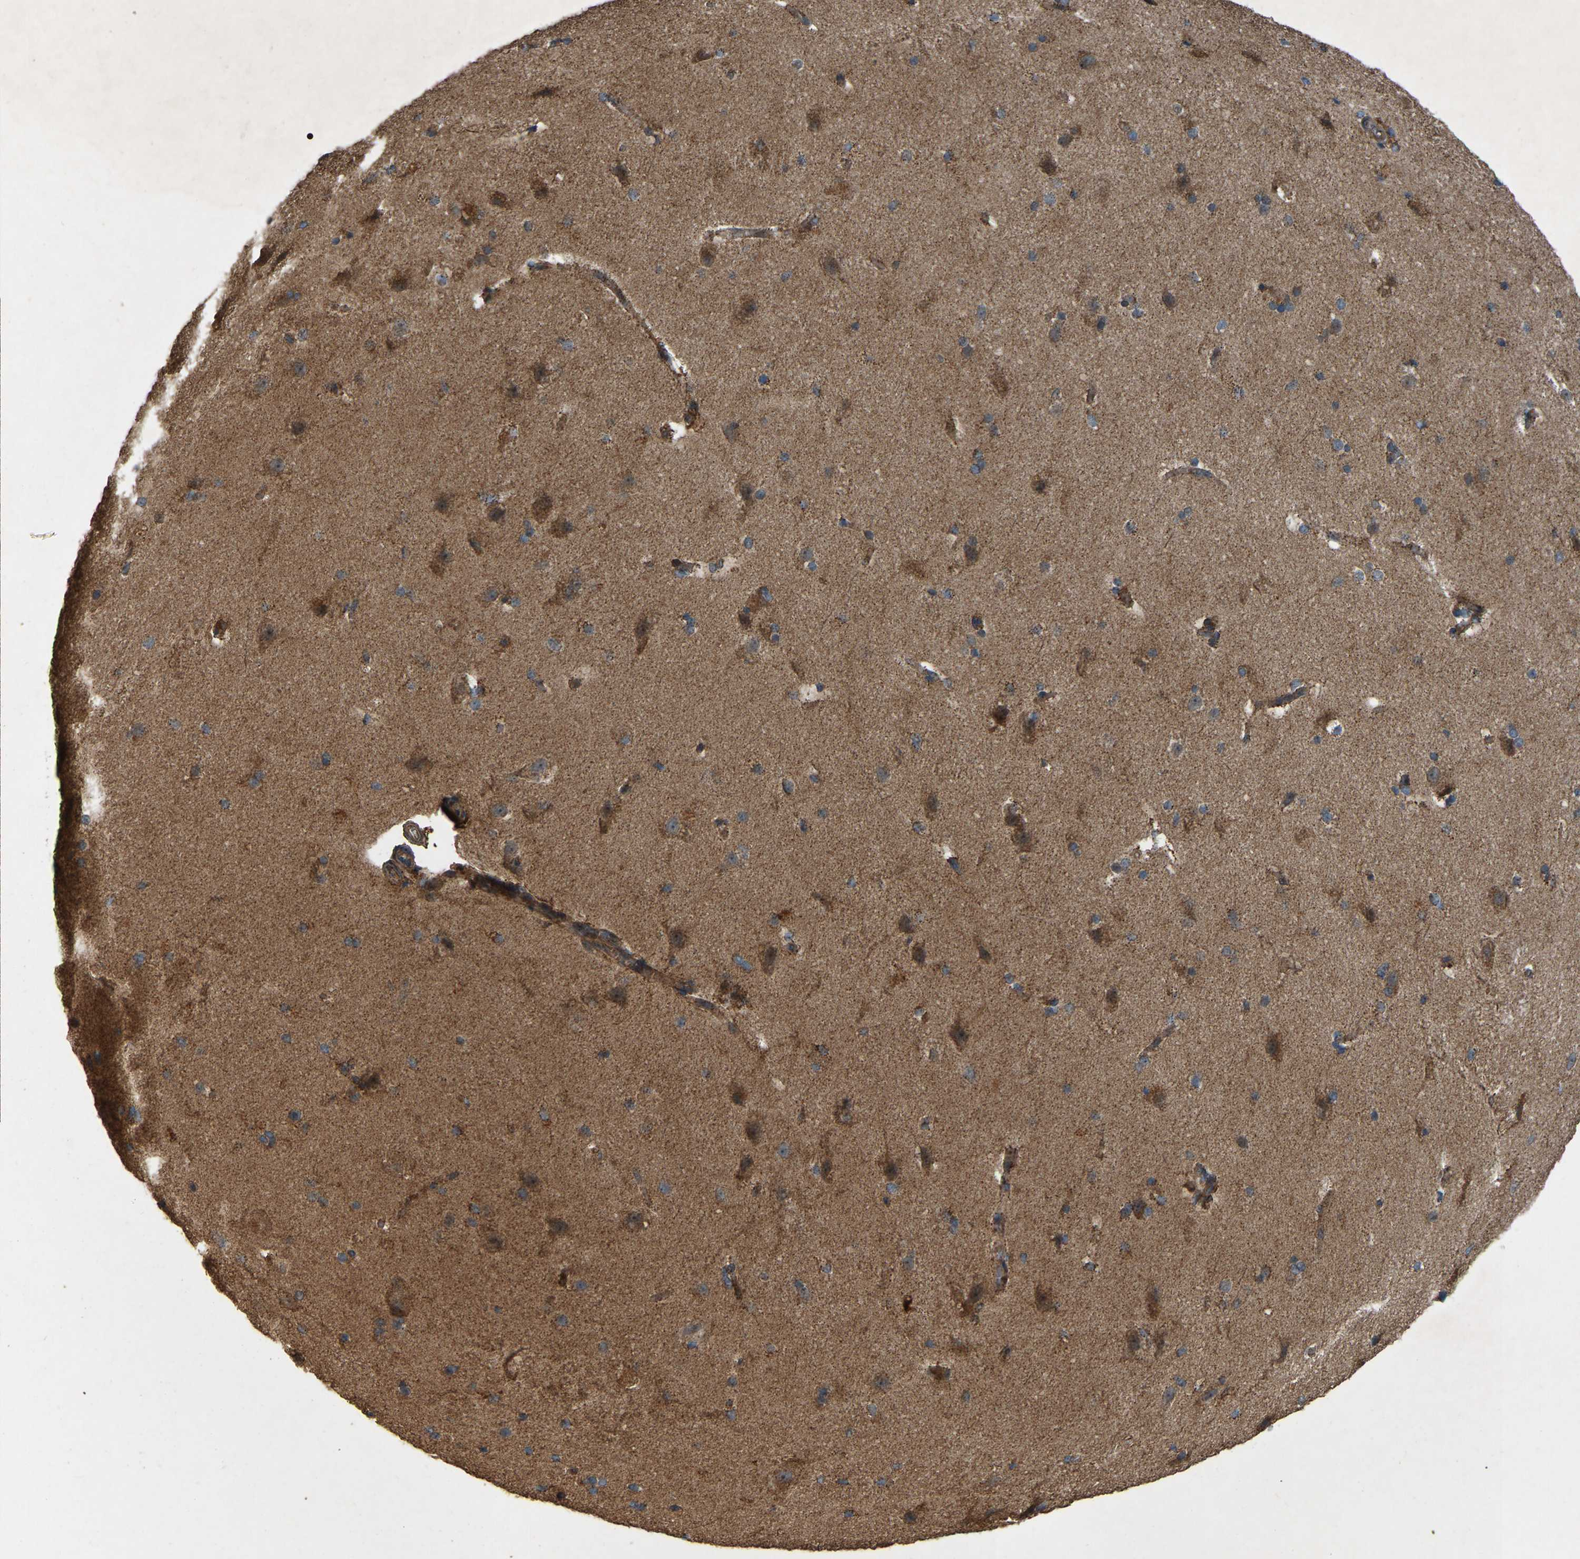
{"staining": {"intensity": "moderate", "quantity": ">75%", "location": "cytoplasmic/membranous"}, "tissue": "cerebral cortex", "cell_type": "Endothelial cells", "image_type": "normal", "snomed": [{"axis": "morphology", "description": "Normal tissue, NOS"}, {"axis": "topography", "description": "Cerebral cortex"}, {"axis": "topography", "description": "Hippocampus"}], "caption": "A photomicrograph showing moderate cytoplasmic/membranous staining in approximately >75% of endothelial cells in unremarkable cerebral cortex, as visualized by brown immunohistochemical staining.", "gene": "SAMD9L", "patient": {"sex": "female", "age": 19}}